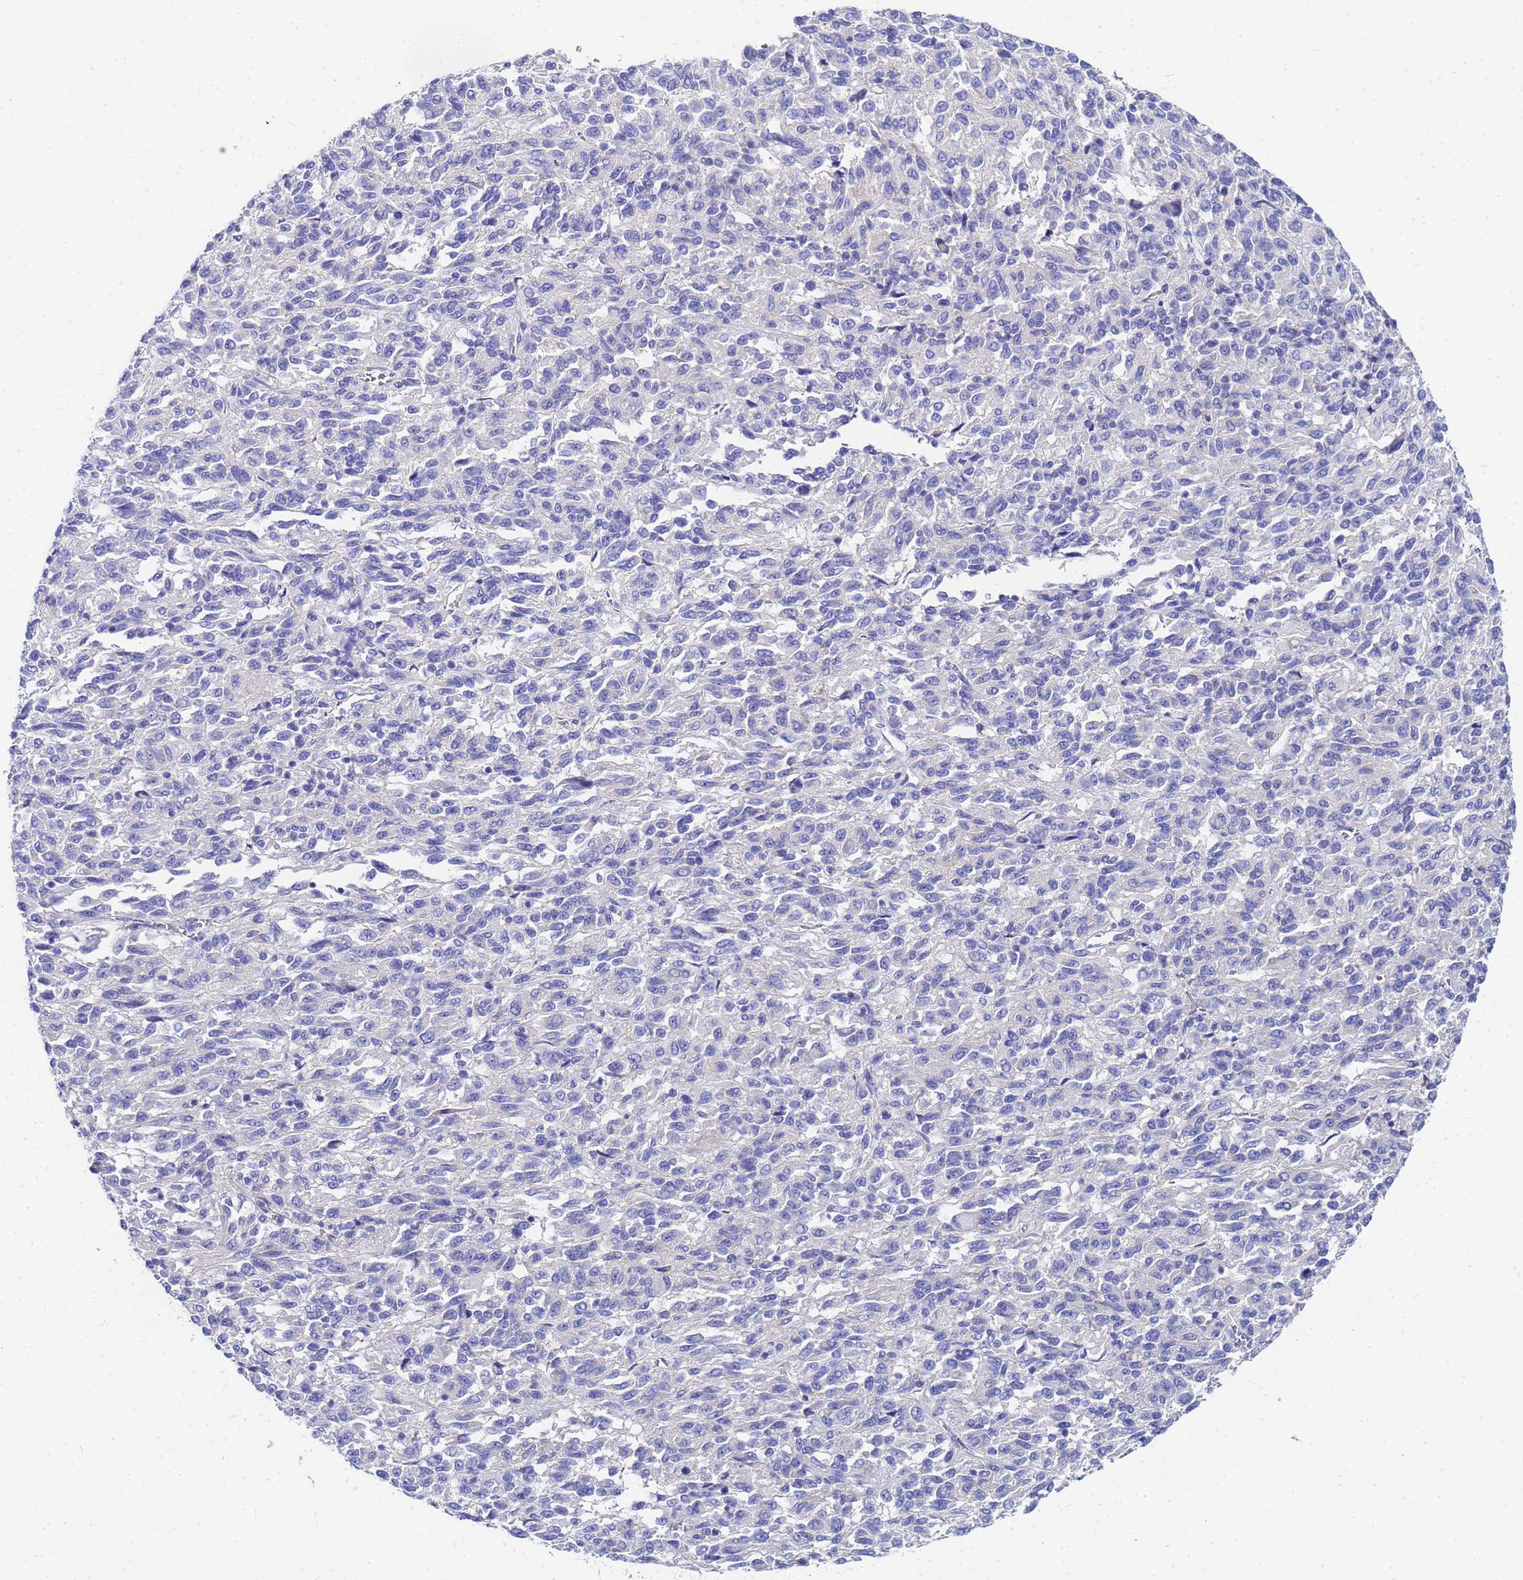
{"staining": {"intensity": "negative", "quantity": "none", "location": "none"}, "tissue": "melanoma", "cell_type": "Tumor cells", "image_type": "cancer", "snomed": [{"axis": "morphology", "description": "Malignant melanoma, Metastatic site"}, {"axis": "topography", "description": "Lung"}], "caption": "This is an IHC image of human malignant melanoma (metastatic site). There is no staining in tumor cells.", "gene": "RAB39B", "patient": {"sex": "male", "age": 64}}